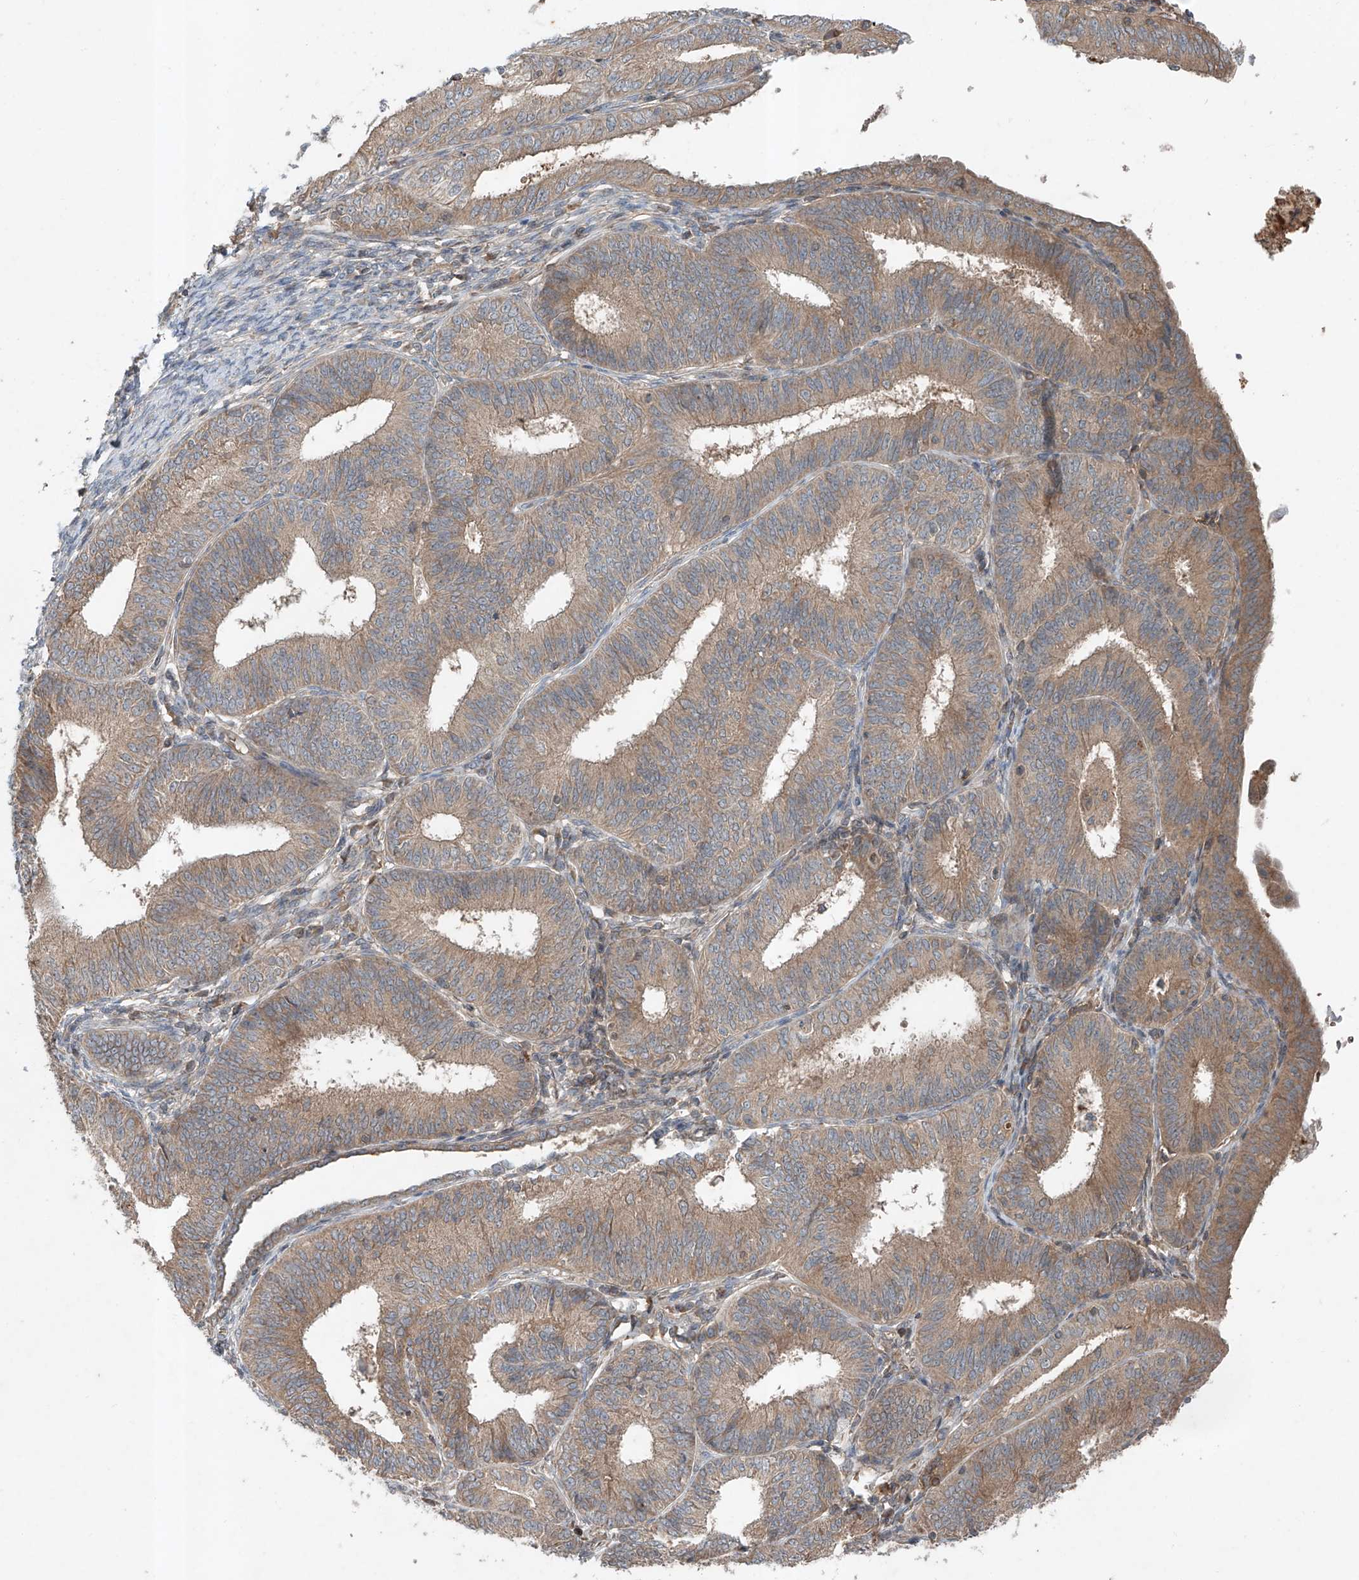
{"staining": {"intensity": "moderate", "quantity": "25%-75%", "location": "cytoplasmic/membranous"}, "tissue": "endometrial cancer", "cell_type": "Tumor cells", "image_type": "cancer", "snomed": [{"axis": "morphology", "description": "Adenocarcinoma, NOS"}, {"axis": "topography", "description": "Endometrium"}], "caption": "Protein expression analysis of human endometrial adenocarcinoma reveals moderate cytoplasmic/membranous expression in approximately 25%-75% of tumor cells.", "gene": "ADAM23", "patient": {"sex": "female", "age": 51}}